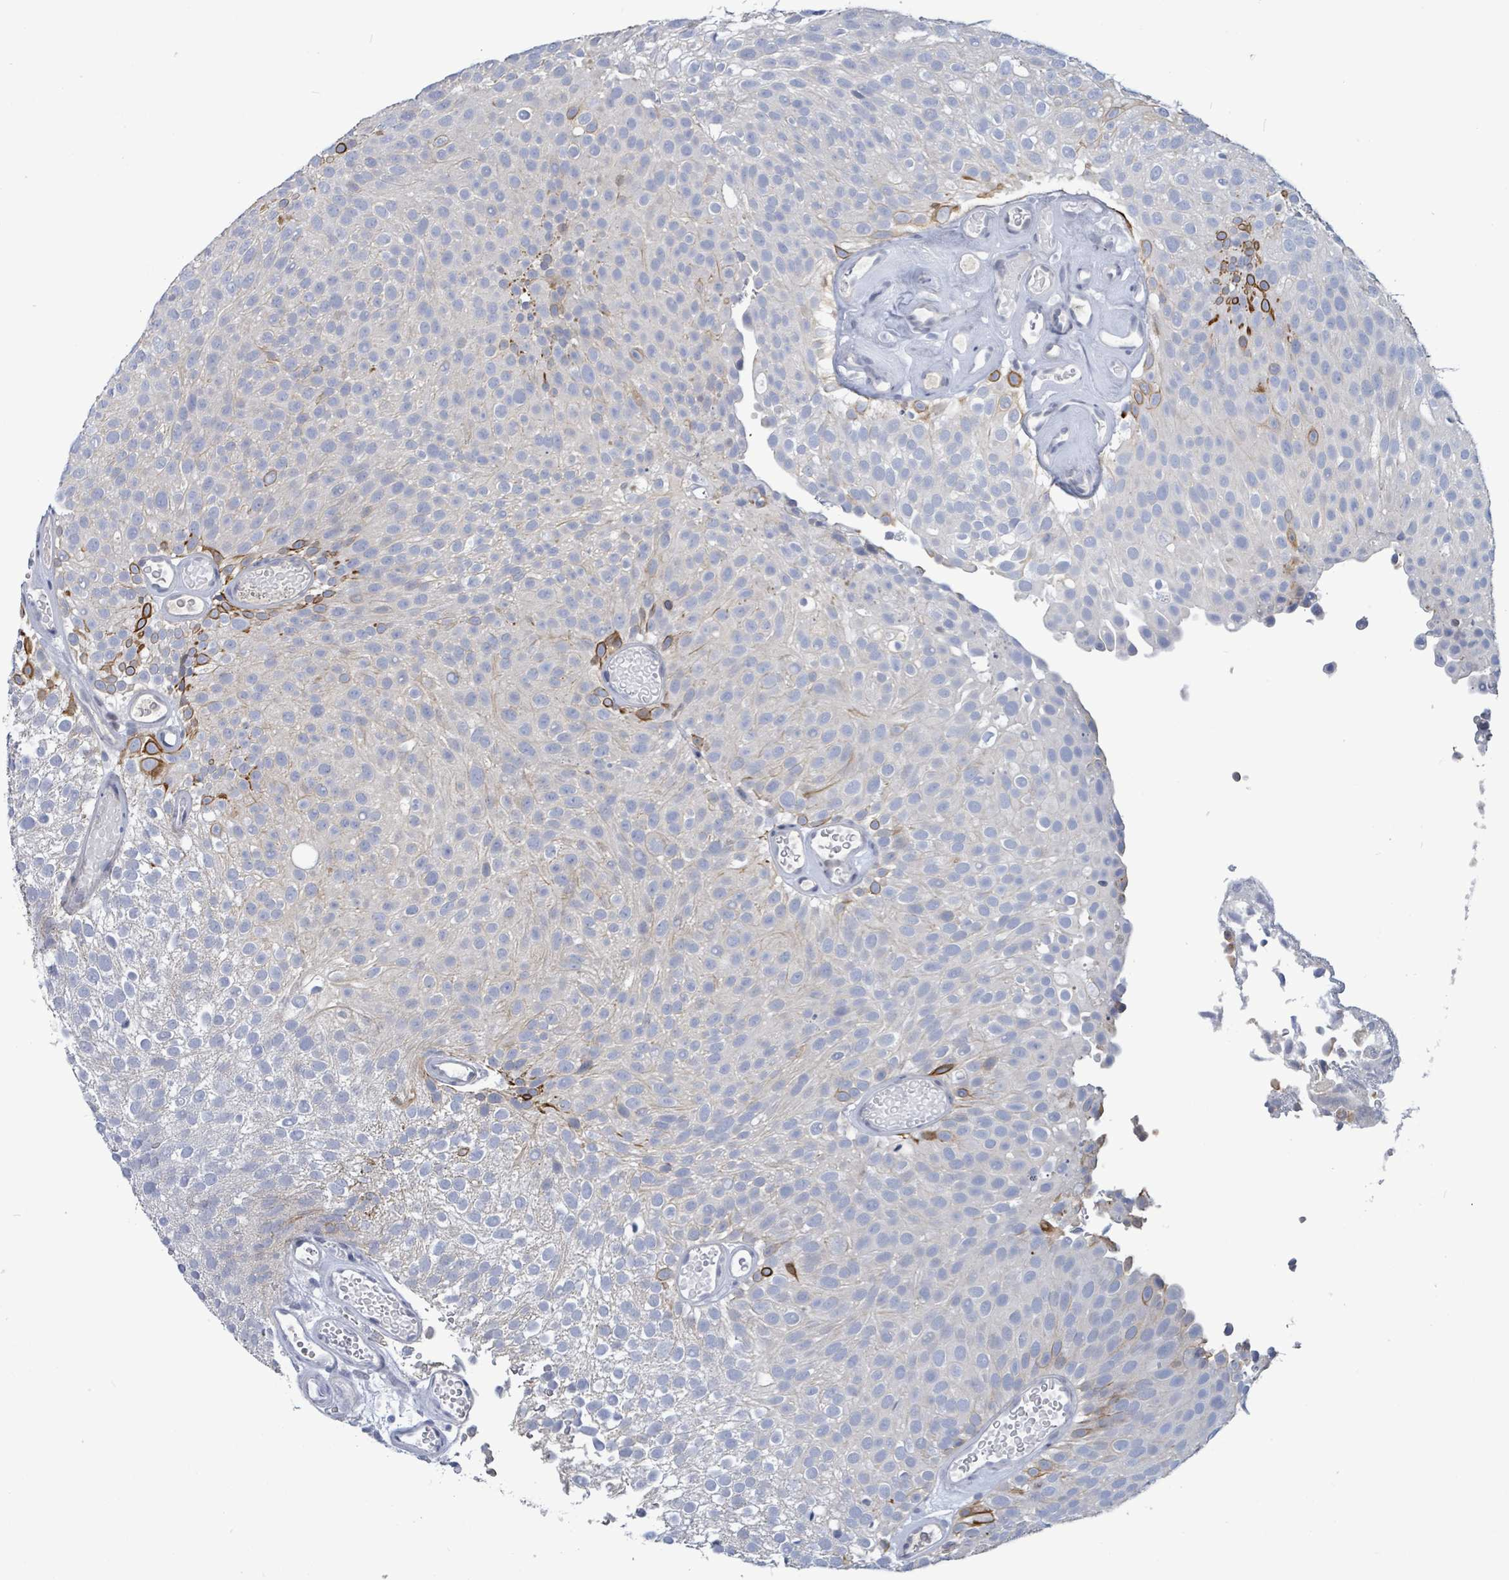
{"staining": {"intensity": "strong", "quantity": "<25%", "location": "cytoplasmic/membranous"}, "tissue": "urothelial cancer", "cell_type": "Tumor cells", "image_type": "cancer", "snomed": [{"axis": "morphology", "description": "Urothelial carcinoma, Low grade"}, {"axis": "topography", "description": "Urinary bladder"}], "caption": "Immunohistochemical staining of low-grade urothelial carcinoma reveals medium levels of strong cytoplasmic/membranous staining in about <25% of tumor cells. (DAB (3,3'-diaminobenzidine) IHC with brightfield microscopy, high magnification).", "gene": "NTN3", "patient": {"sex": "male", "age": 78}}